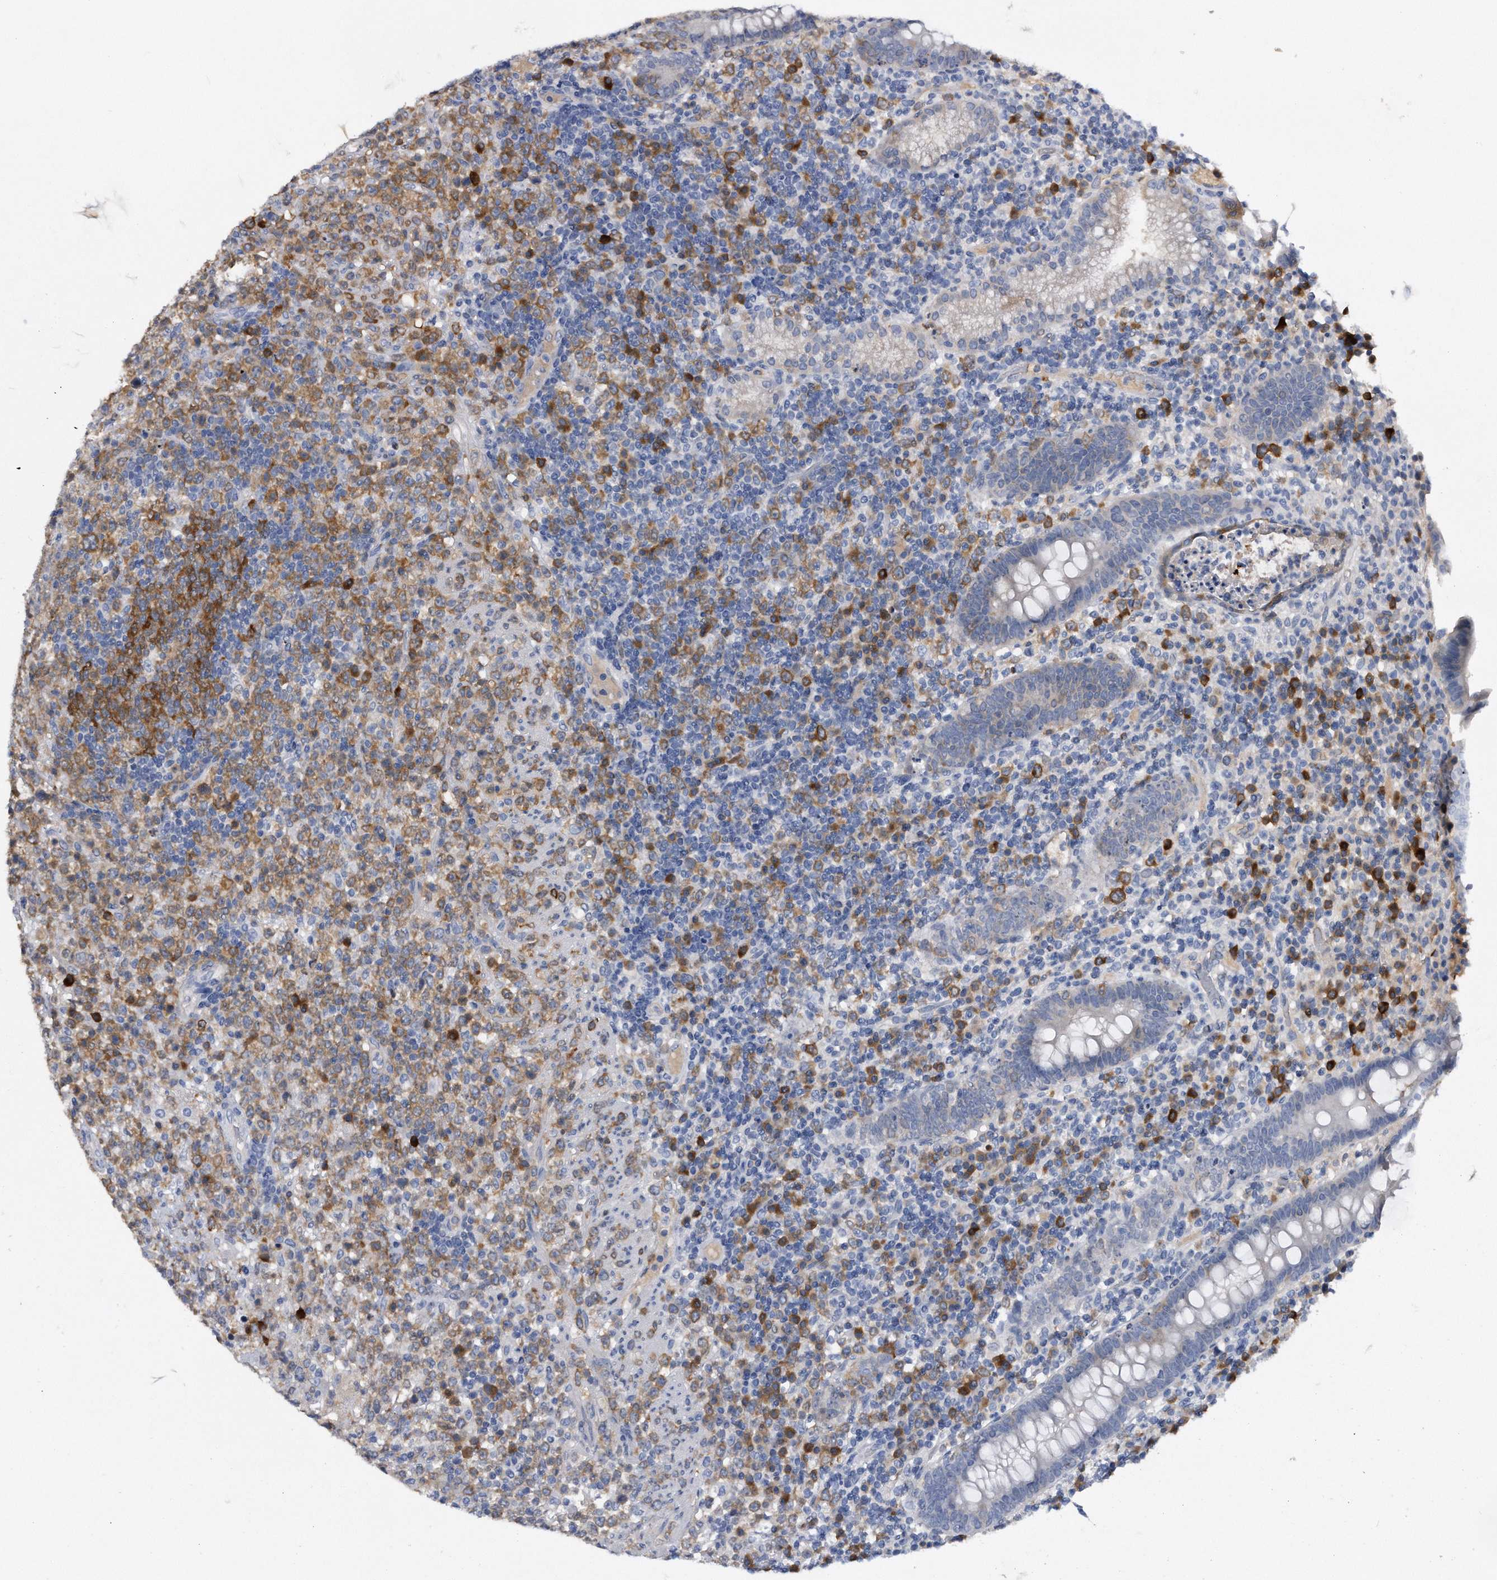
{"staining": {"intensity": "moderate", "quantity": ">75%", "location": "cytoplasmic/membranous"}, "tissue": "lymphoma", "cell_type": "Tumor cells", "image_type": "cancer", "snomed": [{"axis": "morphology", "description": "Malignant lymphoma, non-Hodgkin's type, High grade"}, {"axis": "topography", "description": "Colon"}], "caption": "Human high-grade malignant lymphoma, non-Hodgkin's type stained with a protein marker exhibits moderate staining in tumor cells.", "gene": "ASNS", "patient": {"sex": "female", "age": 53}}